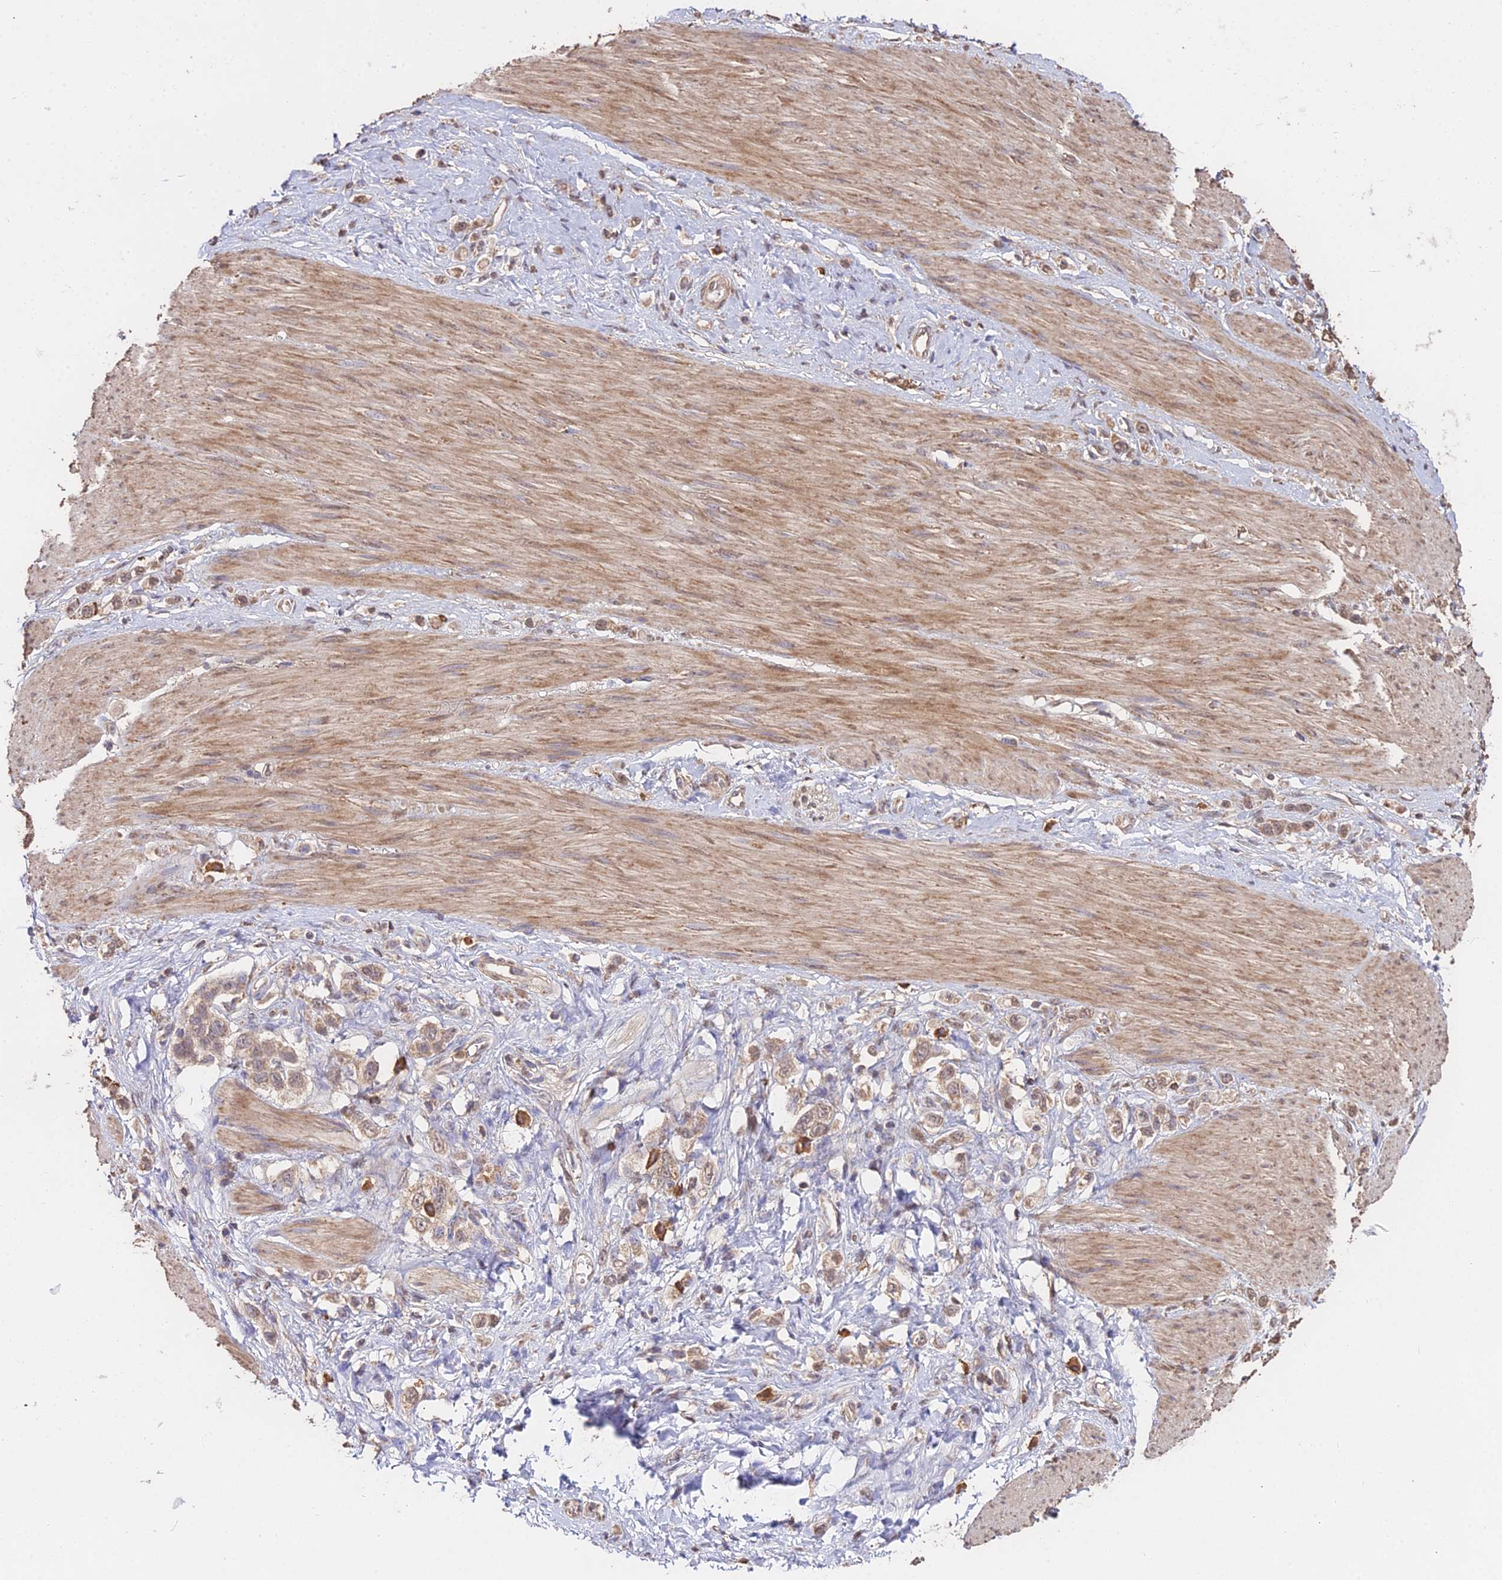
{"staining": {"intensity": "weak", "quantity": ">75%", "location": "cytoplasmic/membranous,nuclear"}, "tissue": "stomach cancer", "cell_type": "Tumor cells", "image_type": "cancer", "snomed": [{"axis": "morphology", "description": "Adenocarcinoma, NOS"}, {"axis": "topography", "description": "Stomach"}], "caption": "Immunohistochemical staining of human adenocarcinoma (stomach) exhibits weak cytoplasmic/membranous and nuclear protein staining in approximately >75% of tumor cells.", "gene": "METTL13", "patient": {"sex": "female", "age": 65}}